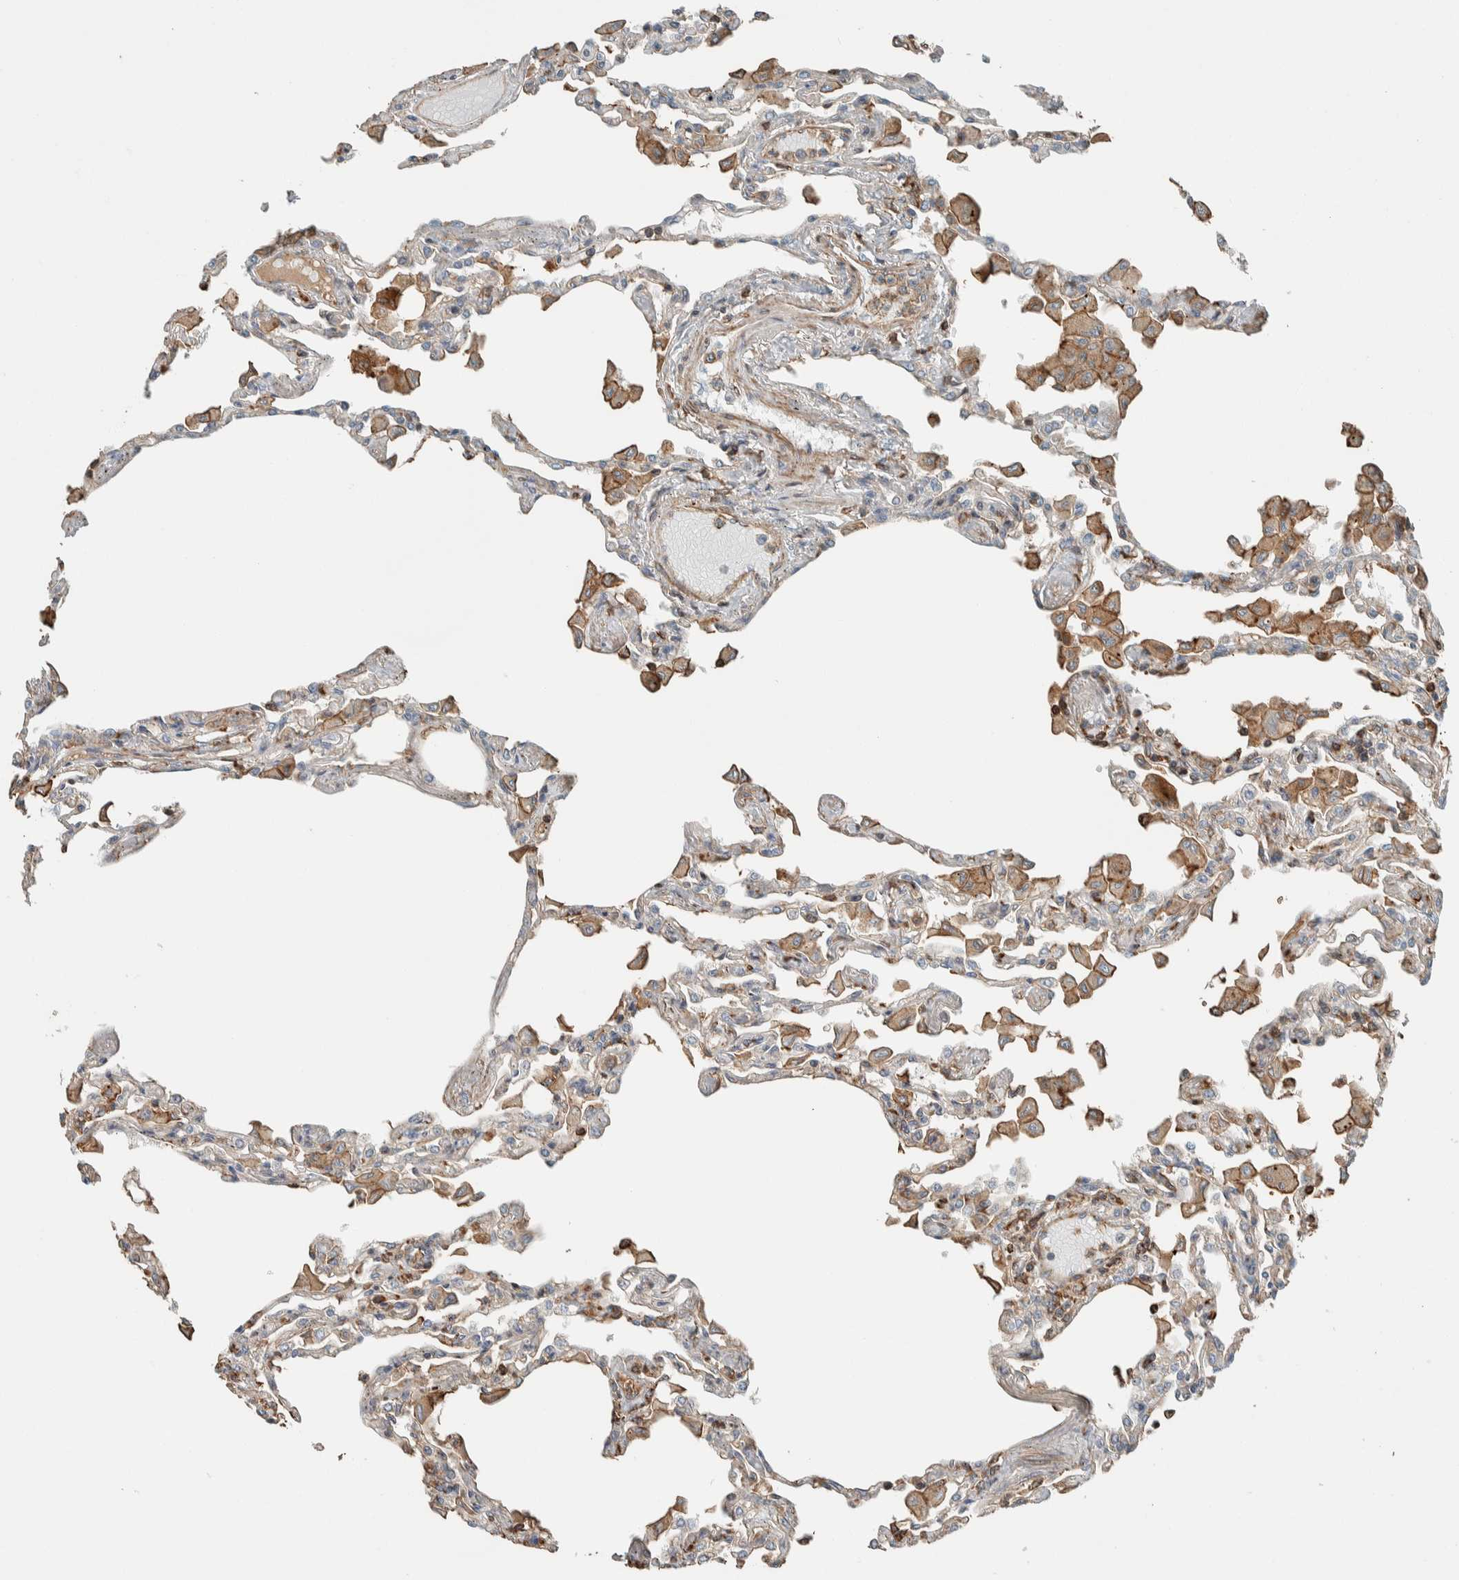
{"staining": {"intensity": "weak", "quantity": "<25%", "location": "cytoplasmic/membranous"}, "tissue": "lung", "cell_type": "Alveolar cells", "image_type": "normal", "snomed": [{"axis": "morphology", "description": "Normal tissue, NOS"}, {"axis": "topography", "description": "Bronchus"}, {"axis": "topography", "description": "Lung"}], "caption": "DAB (3,3'-diaminobenzidine) immunohistochemical staining of unremarkable lung shows no significant staining in alveolar cells.", "gene": "CTBP2", "patient": {"sex": "female", "age": 49}}